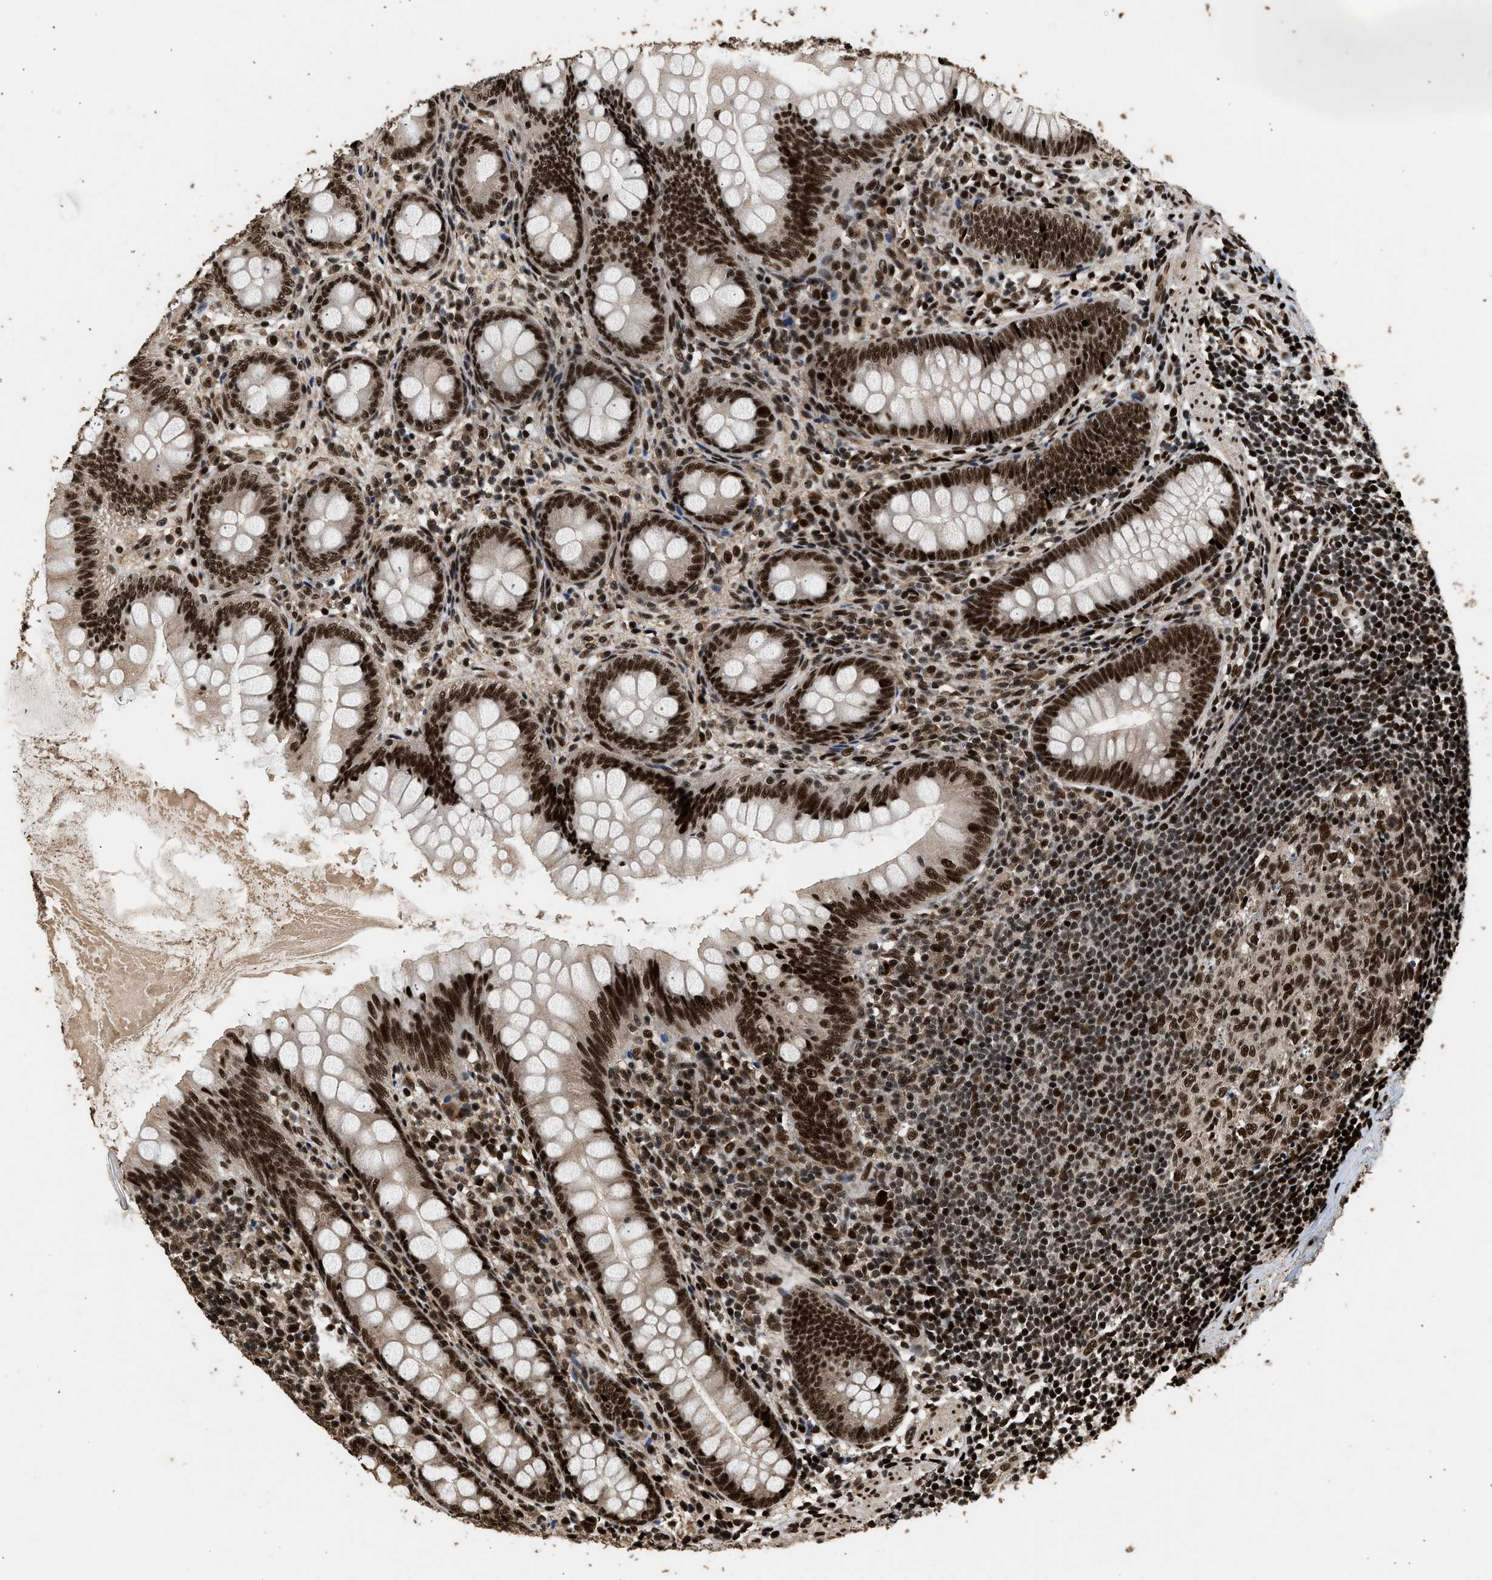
{"staining": {"intensity": "strong", "quantity": ">75%", "location": "nuclear"}, "tissue": "appendix", "cell_type": "Glandular cells", "image_type": "normal", "snomed": [{"axis": "morphology", "description": "Normal tissue, NOS"}, {"axis": "topography", "description": "Appendix"}], "caption": "Immunohistochemical staining of benign appendix shows >75% levels of strong nuclear protein expression in approximately >75% of glandular cells.", "gene": "PPP4R3B", "patient": {"sex": "female", "age": 77}}